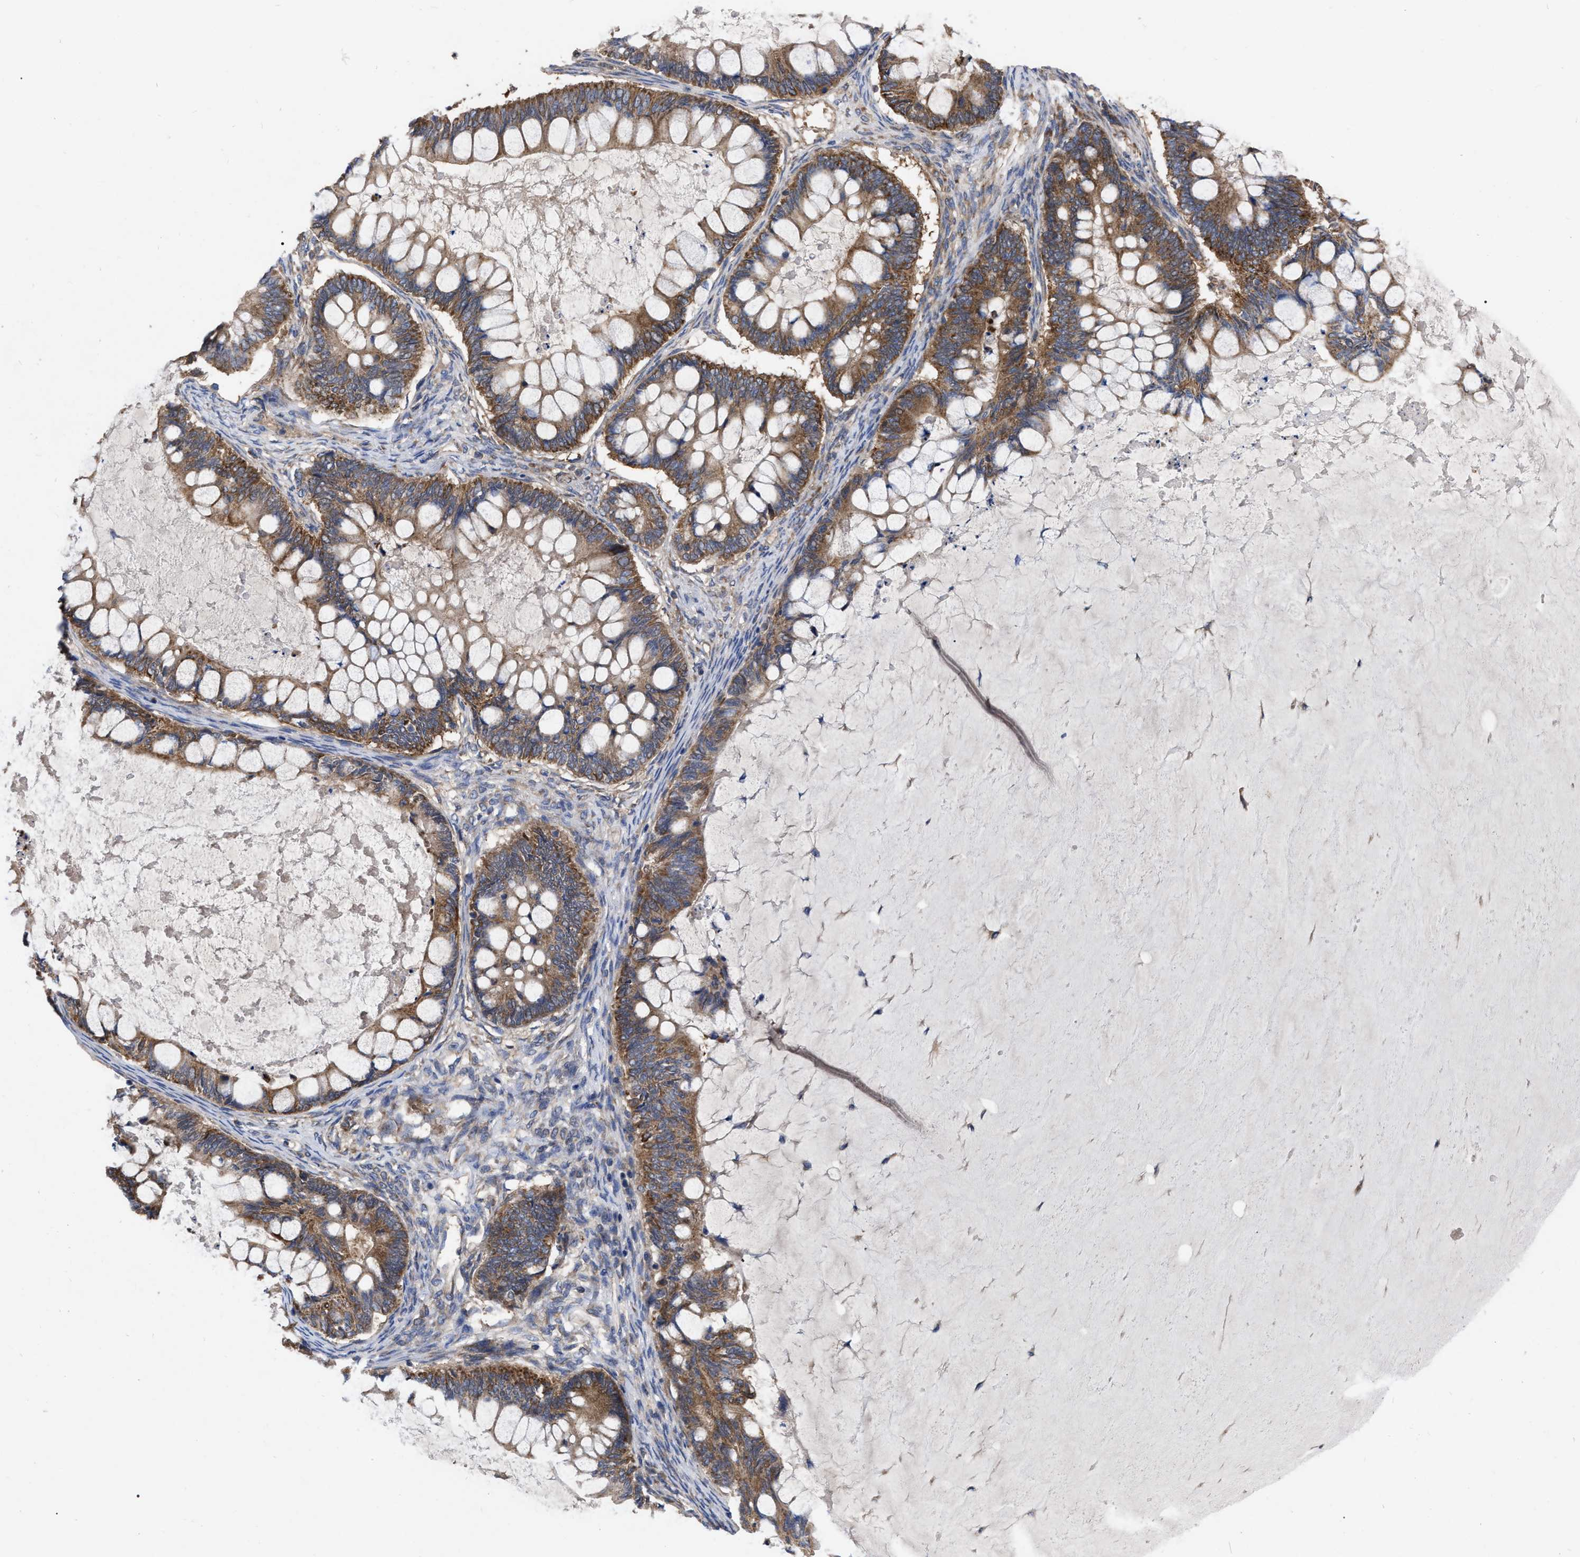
{"staining": {"intensity": "moderate", "quantity": ">75%", "location": "cytoplasmic/membranous"}, "tissue": "ovarian cancer", "cell_type": "Tumor cells", "image_type": "cancer", "snomed": [{"axis": "morphology", "description": "Cystadenocarcinoma, mucinous, NOS"}, {"axis": "topography", "description": "Ovary"}], "caption": "Immunohistochemistry (IHC) (DAB) staining of ovarian cancer demonstrates moderate cytoplasmic/membranous protein positivity in approximately >75% of tumor cells.", "gene": "CDKN2C", "patient": {"sex": "female", "age": 61}}